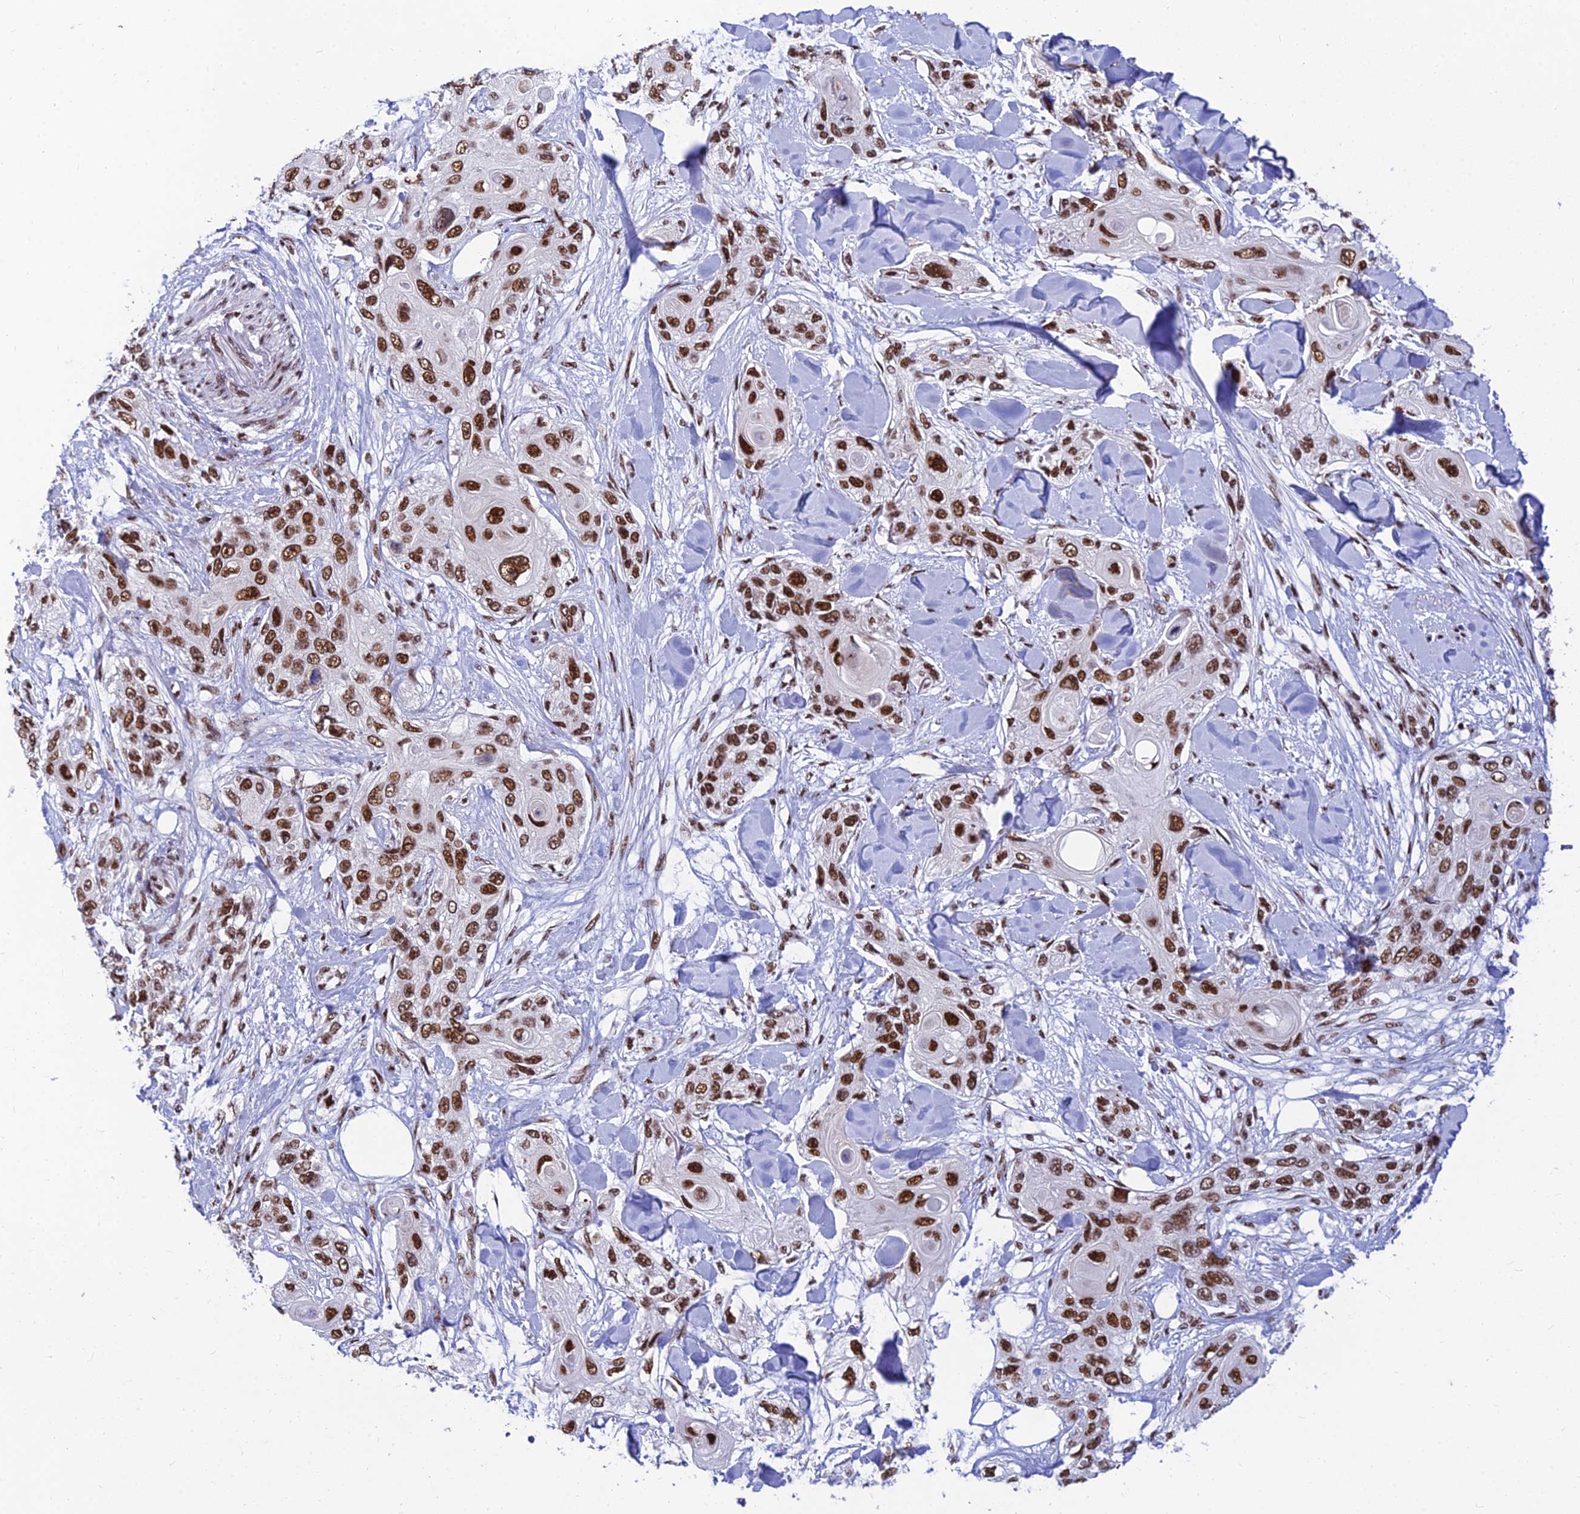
{"staining": {"intensity": "strong", "quantity": ">75%", "location": "nuclear"}, "tissue": "skin cancer", "cell_type": "Tumor cells", "image_type": "cancer", "snomed": [{"axis": "morphology", "description": "Normal tissue, NOS"}, {"axis": "morphology", "description": "Squamous cell carcinoma, NOS"}, {"axis": "topography", "description": "Skin"}], "caption": "Immunohistochemical staining of human squamous cell carcinoma (skin) demonstrates high levels of strong nuclear protein positivity in approximately >75% of tumor cells.", "gene": "USP22", "patient": {"sex": "male", "age": 72}}